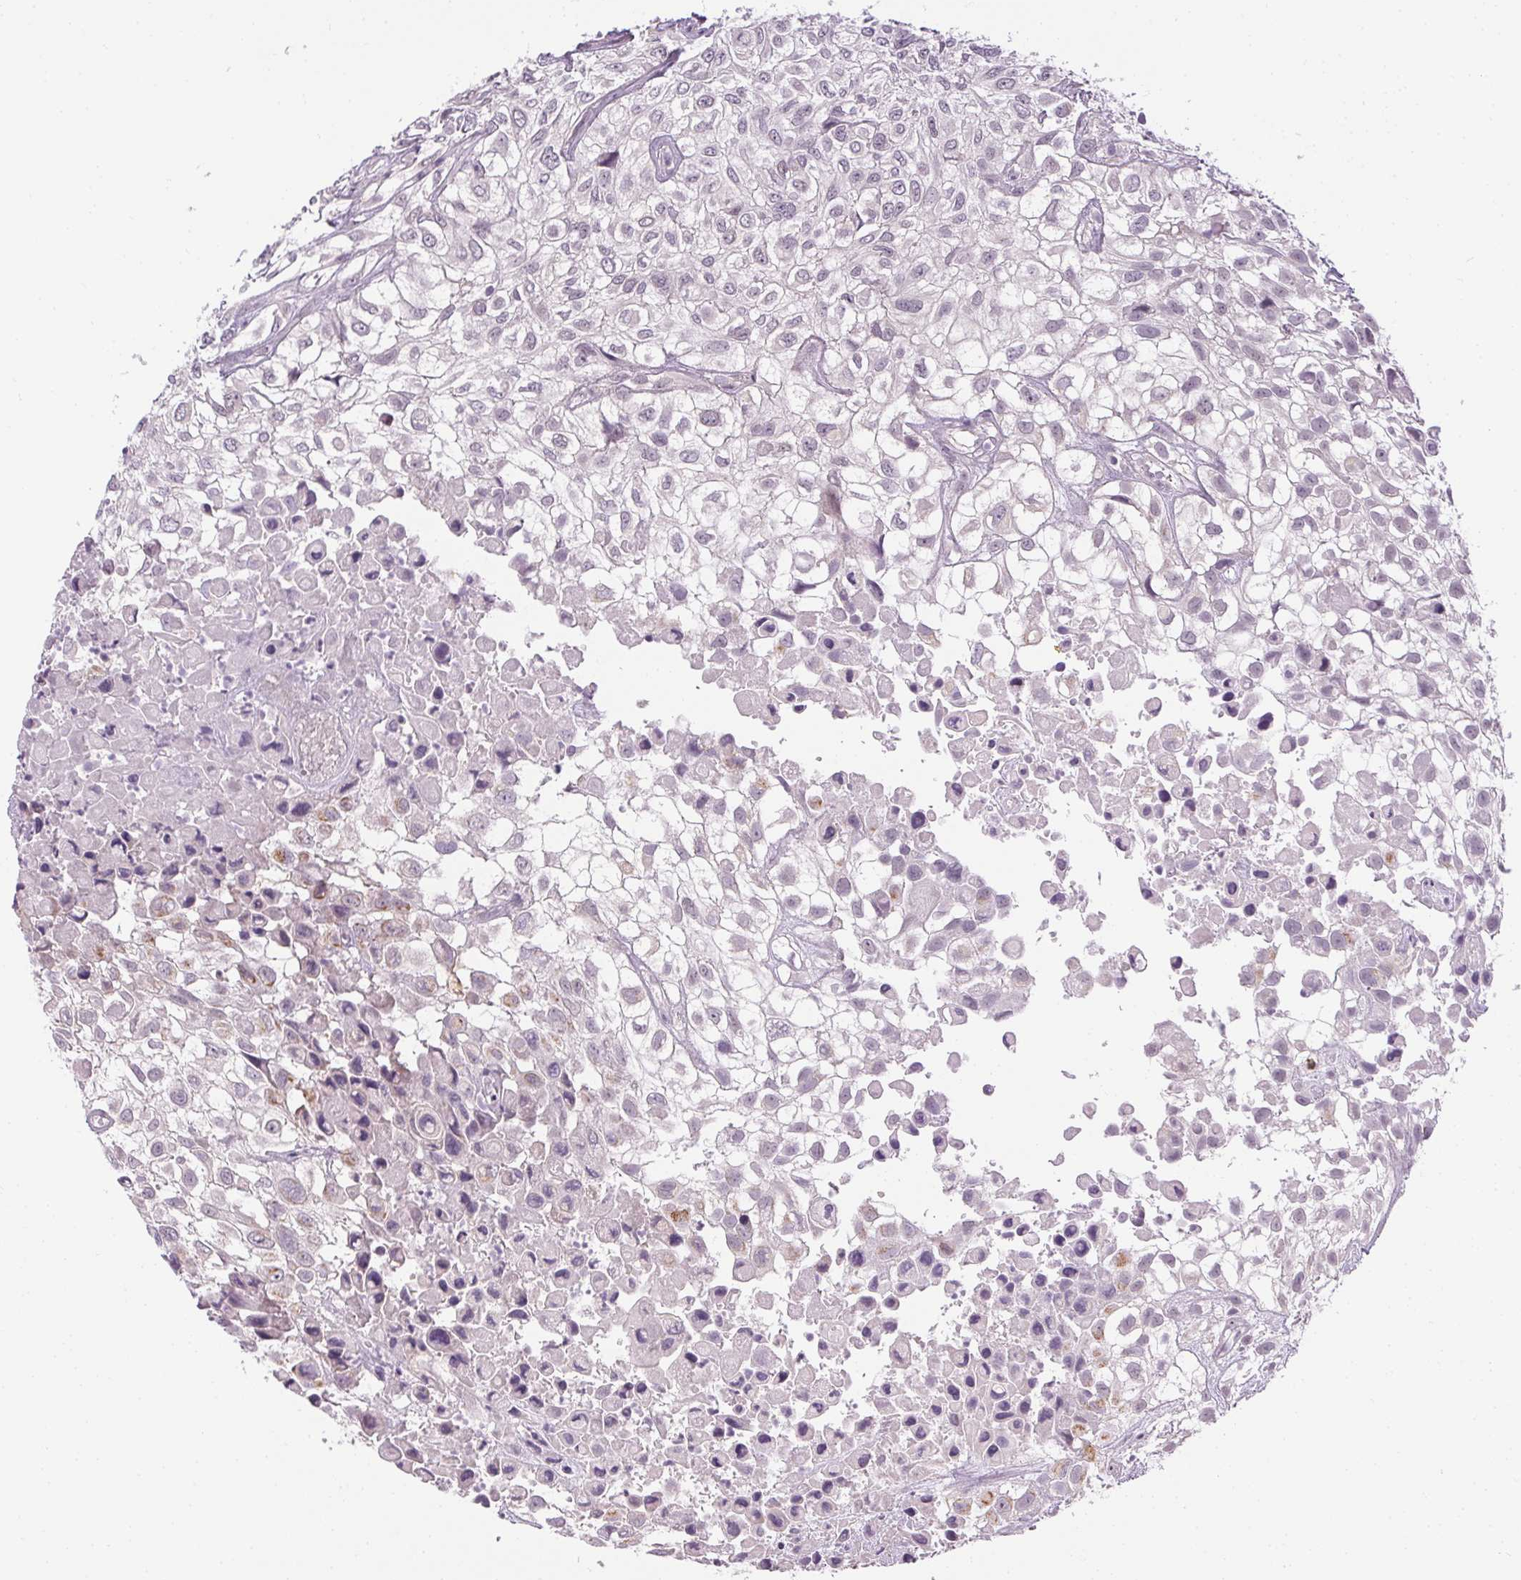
{"staining": {"intensity": "weak", "quantity": "<25%", "location": "cytoplasmic/membranous"}, "tissue": "urothelial cancer", "cell_type": "Tumor cells", "image_type": "cancer", "snomed": [{"axis": "morphology", "description": "Urothelial carcinoma, High grade"}, {"axis": "topography", "description": "Urinary bladder"}], "caption": "DAB immunohistochemical staining of human urothelial cancer exhibits no significant positivity in tumor cells.", "gene": "FAM168A", "patient": {"sex": "male", "age": 56}}